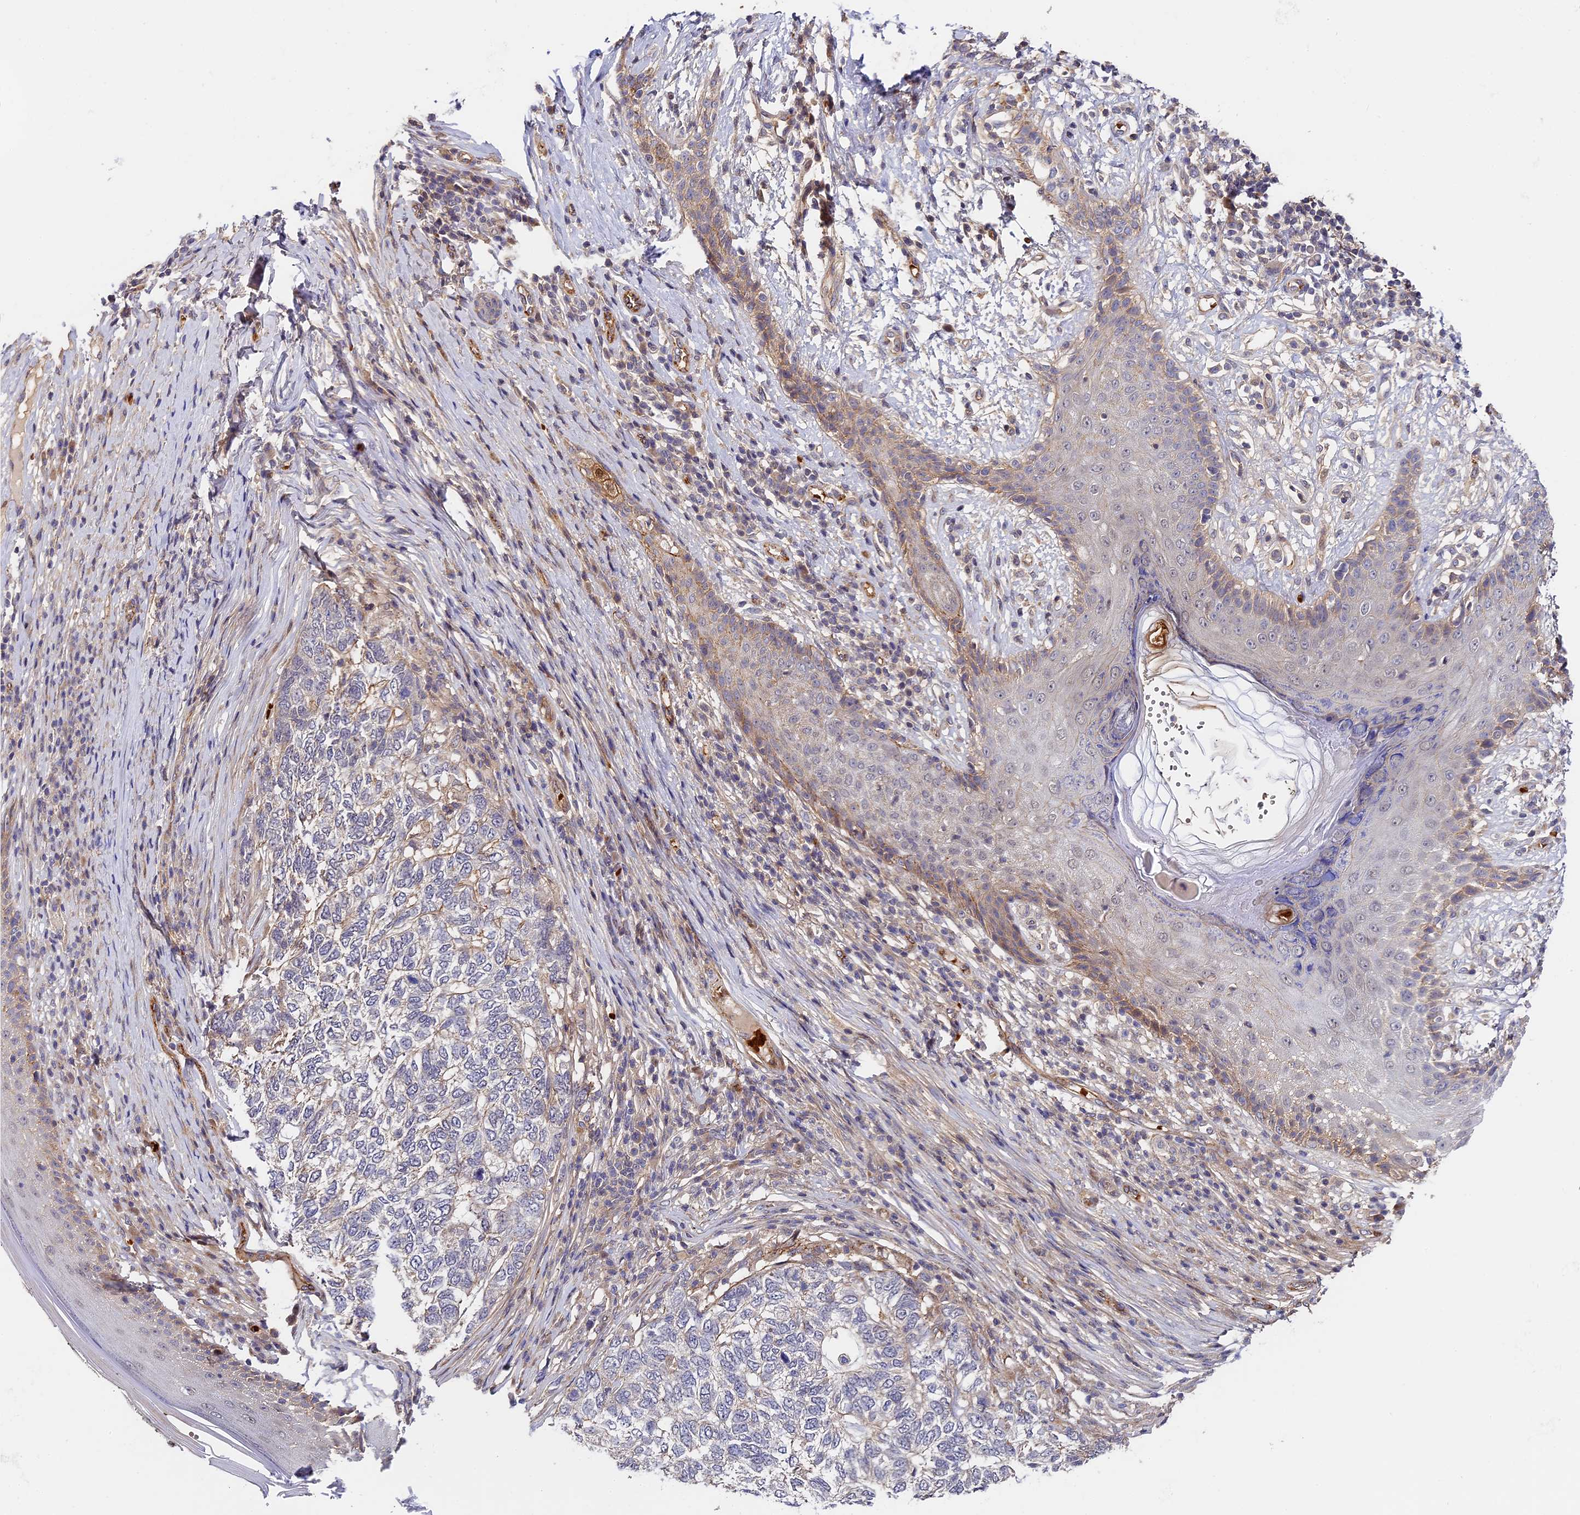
{"staining": {"intensity": "negative", "quantity": "none", "location": "none"}, "tissue": "skin cancer", "cell_type": "Tumor cells", "image_type": "cancer", "snomed": [{"axis": "morphology", "description": "Basal cell carcinoma"}, {"axis": "topography", "description": "Skin"}], "caption": "The image demonstrates no significant positivity in tumor cells of basal cell carcinoma (skin).", "gene": "MISP3", "patient": {"sex": "female", "age": 65}}